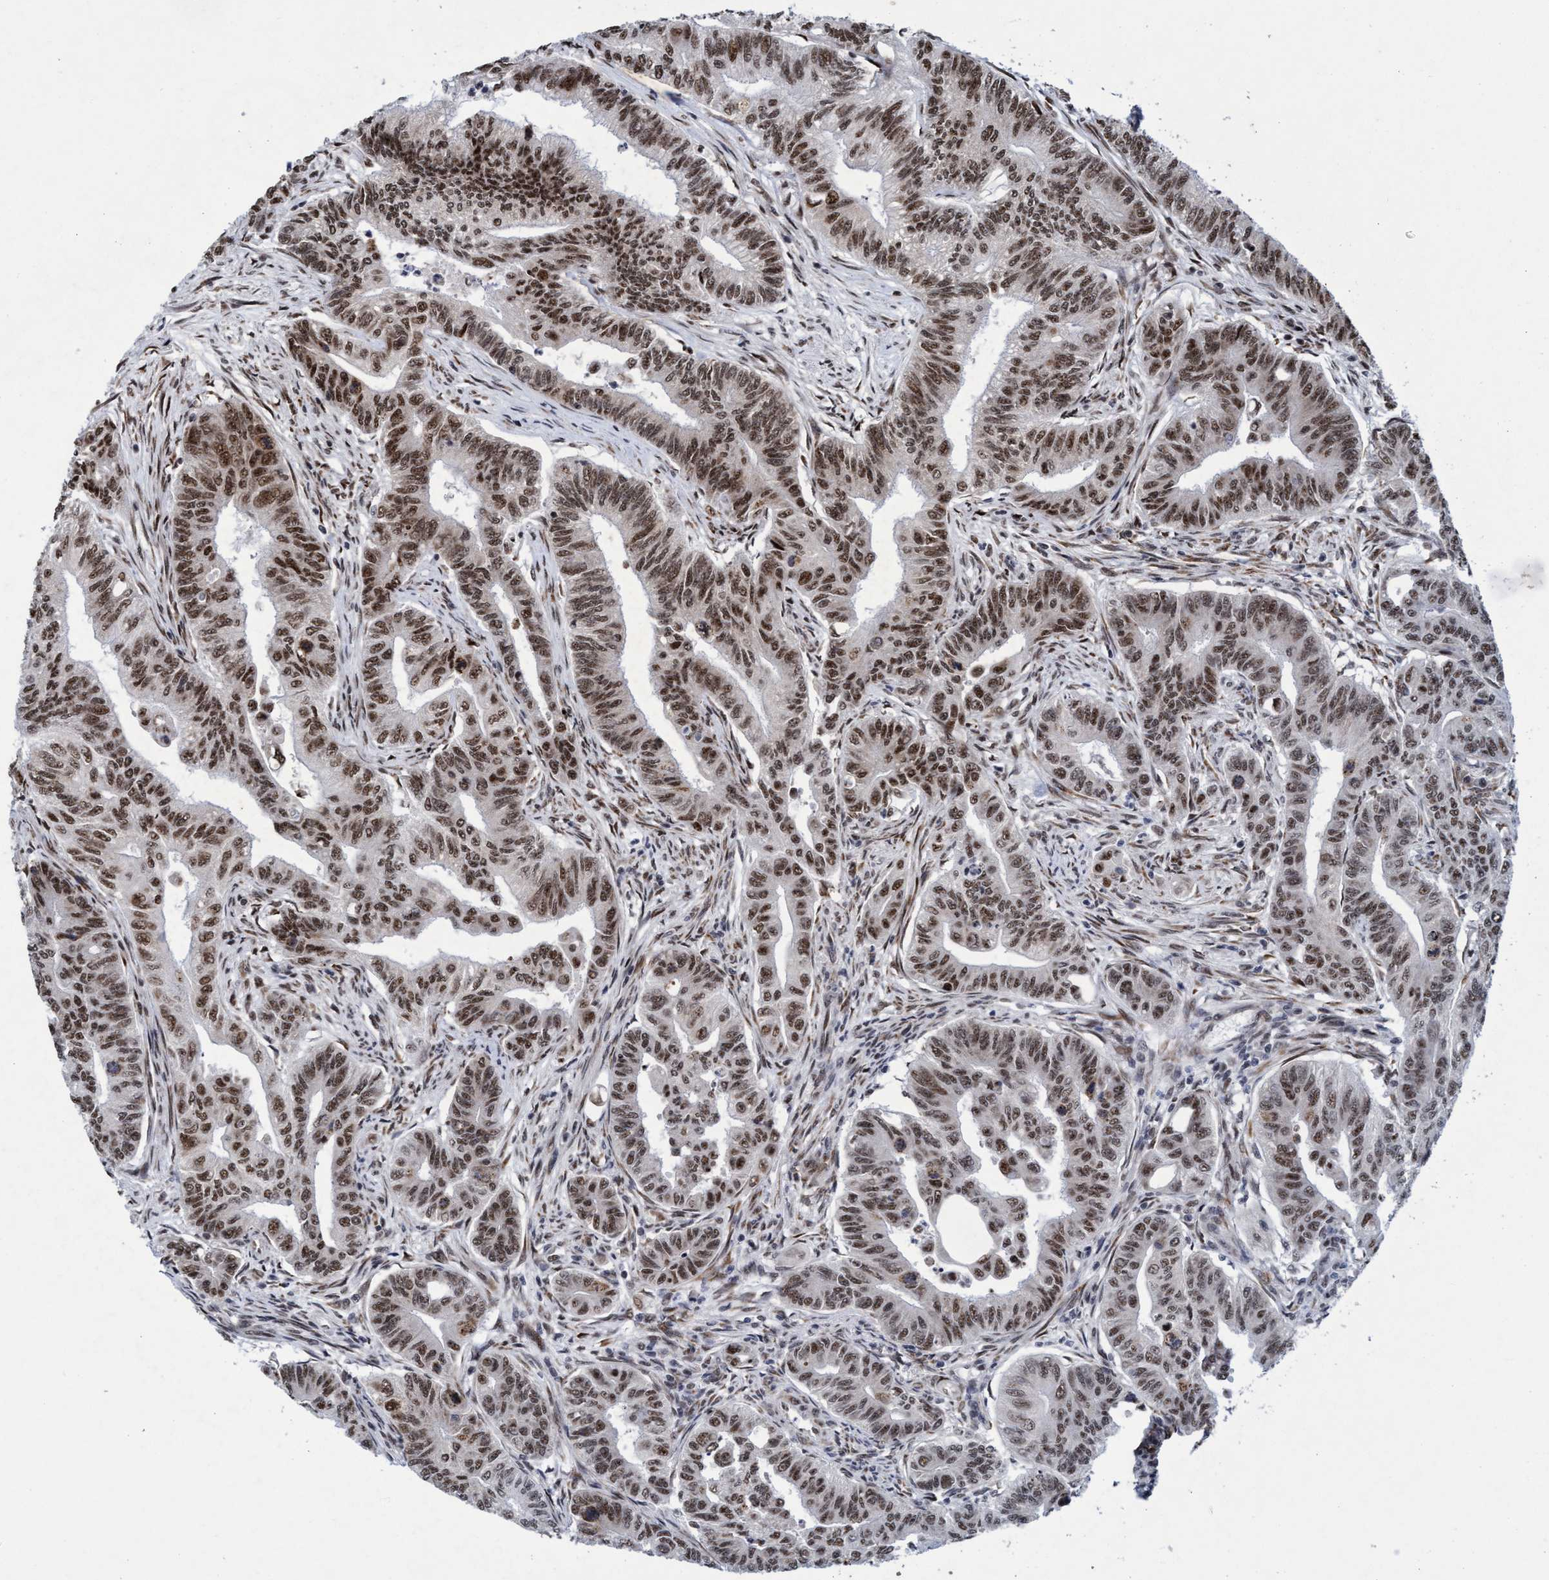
{"staining": {"intensity": "moderate", "quantity": ">75%", "location": "nuclear"}, "tissue": "colorectal cancer", "cell_type": "Tumor cells", "image_type": "cancer", "snomed": [{"axis": "morphology", "description": "Adenoma, NOS"}, {"axis": "morphology", "description": "Adenocarcinoma, NOS"}, {"axis": "topography", "description": "Colon"}], "caption": "IHC of human colorectal adenocarcinoma exhibits medium levels of moderate nuclear positivity in approximately >75% of tumor cells.", "gene": "GLT6D1", "patient": {"sex": "male", "age": 79}}